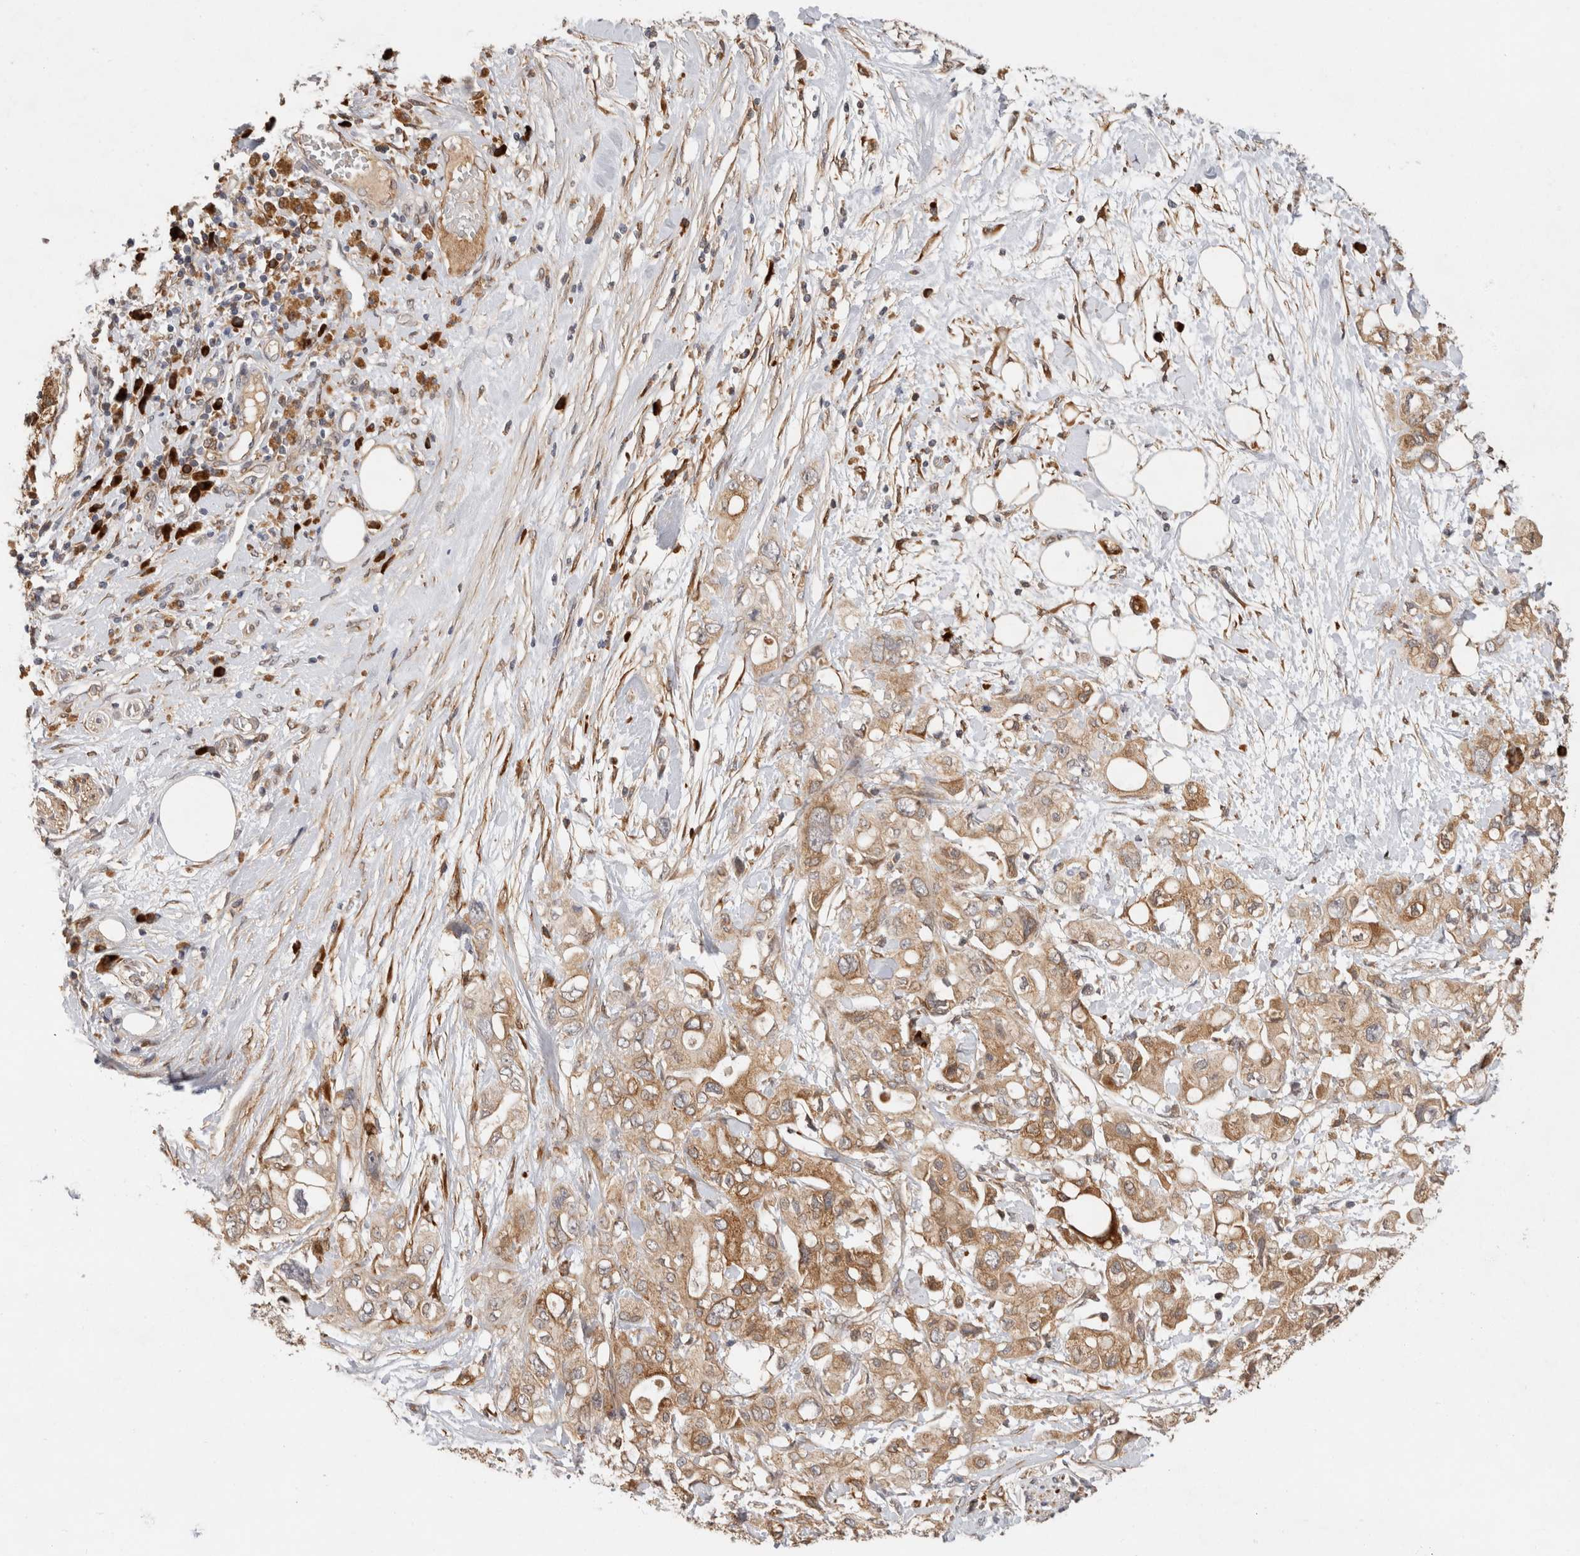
{"staining": {"intensity": "moderate", "quantity": ">75%", "location": "cytoplasmic/membranous"}, "tissue": "pancreatic cancer", "cell_type": "Tumor cells", "image_type": "cancer", "snomed": [{"axis": "morphology", "description": "Adenocarcinoma, NOS"}, {"axis": "topography", "description": "Pancreas"}], "caption": "Immunohistochemistry image of adenocarcinoma (pancreatic) stained for a protein (brown), which reveals medium levels of moderate cytoplasmic/membranous staining in approximately >75% of tumor cells.", "gene": "APOL2", "patient": {"sex": "female", "age": 56}}